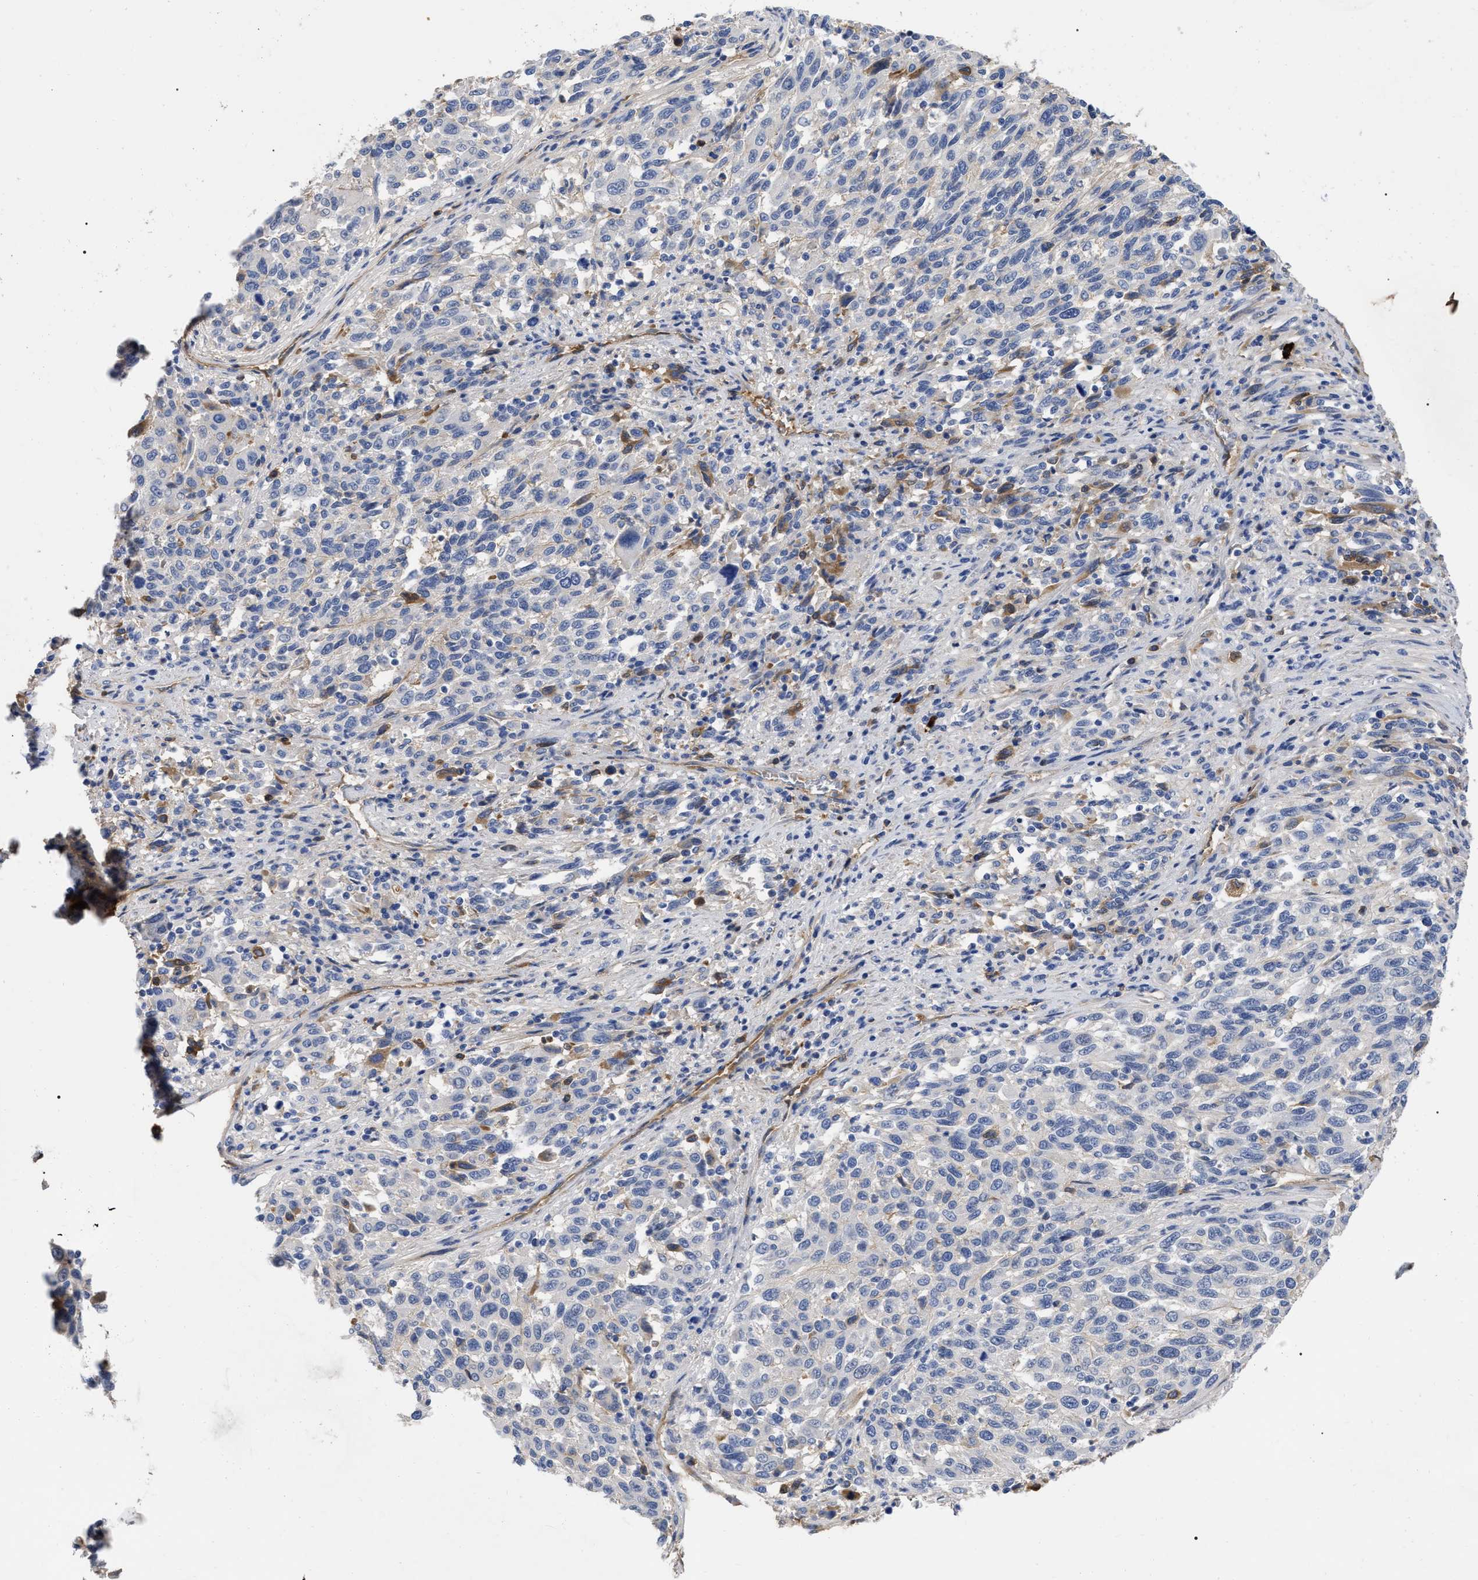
{"staining": {"intensity": "negative", "quantity": "none", "location": "none"}, "tissue": "melanoma", "cell_type": "Tumor cells", "image_type": "cancer", "snomed": [{"axis": "morphology", "description": "Malignant melanoma, Metastatic site"}, {"axis": "topography", "description": "Lymph node"}], "caption": "A photomicrograph of melanoma stained for a protein reveals no brown staining in tumor cells.", "gene": "IGHV5-51", "patient": {"sex": "male", "age": 61}}